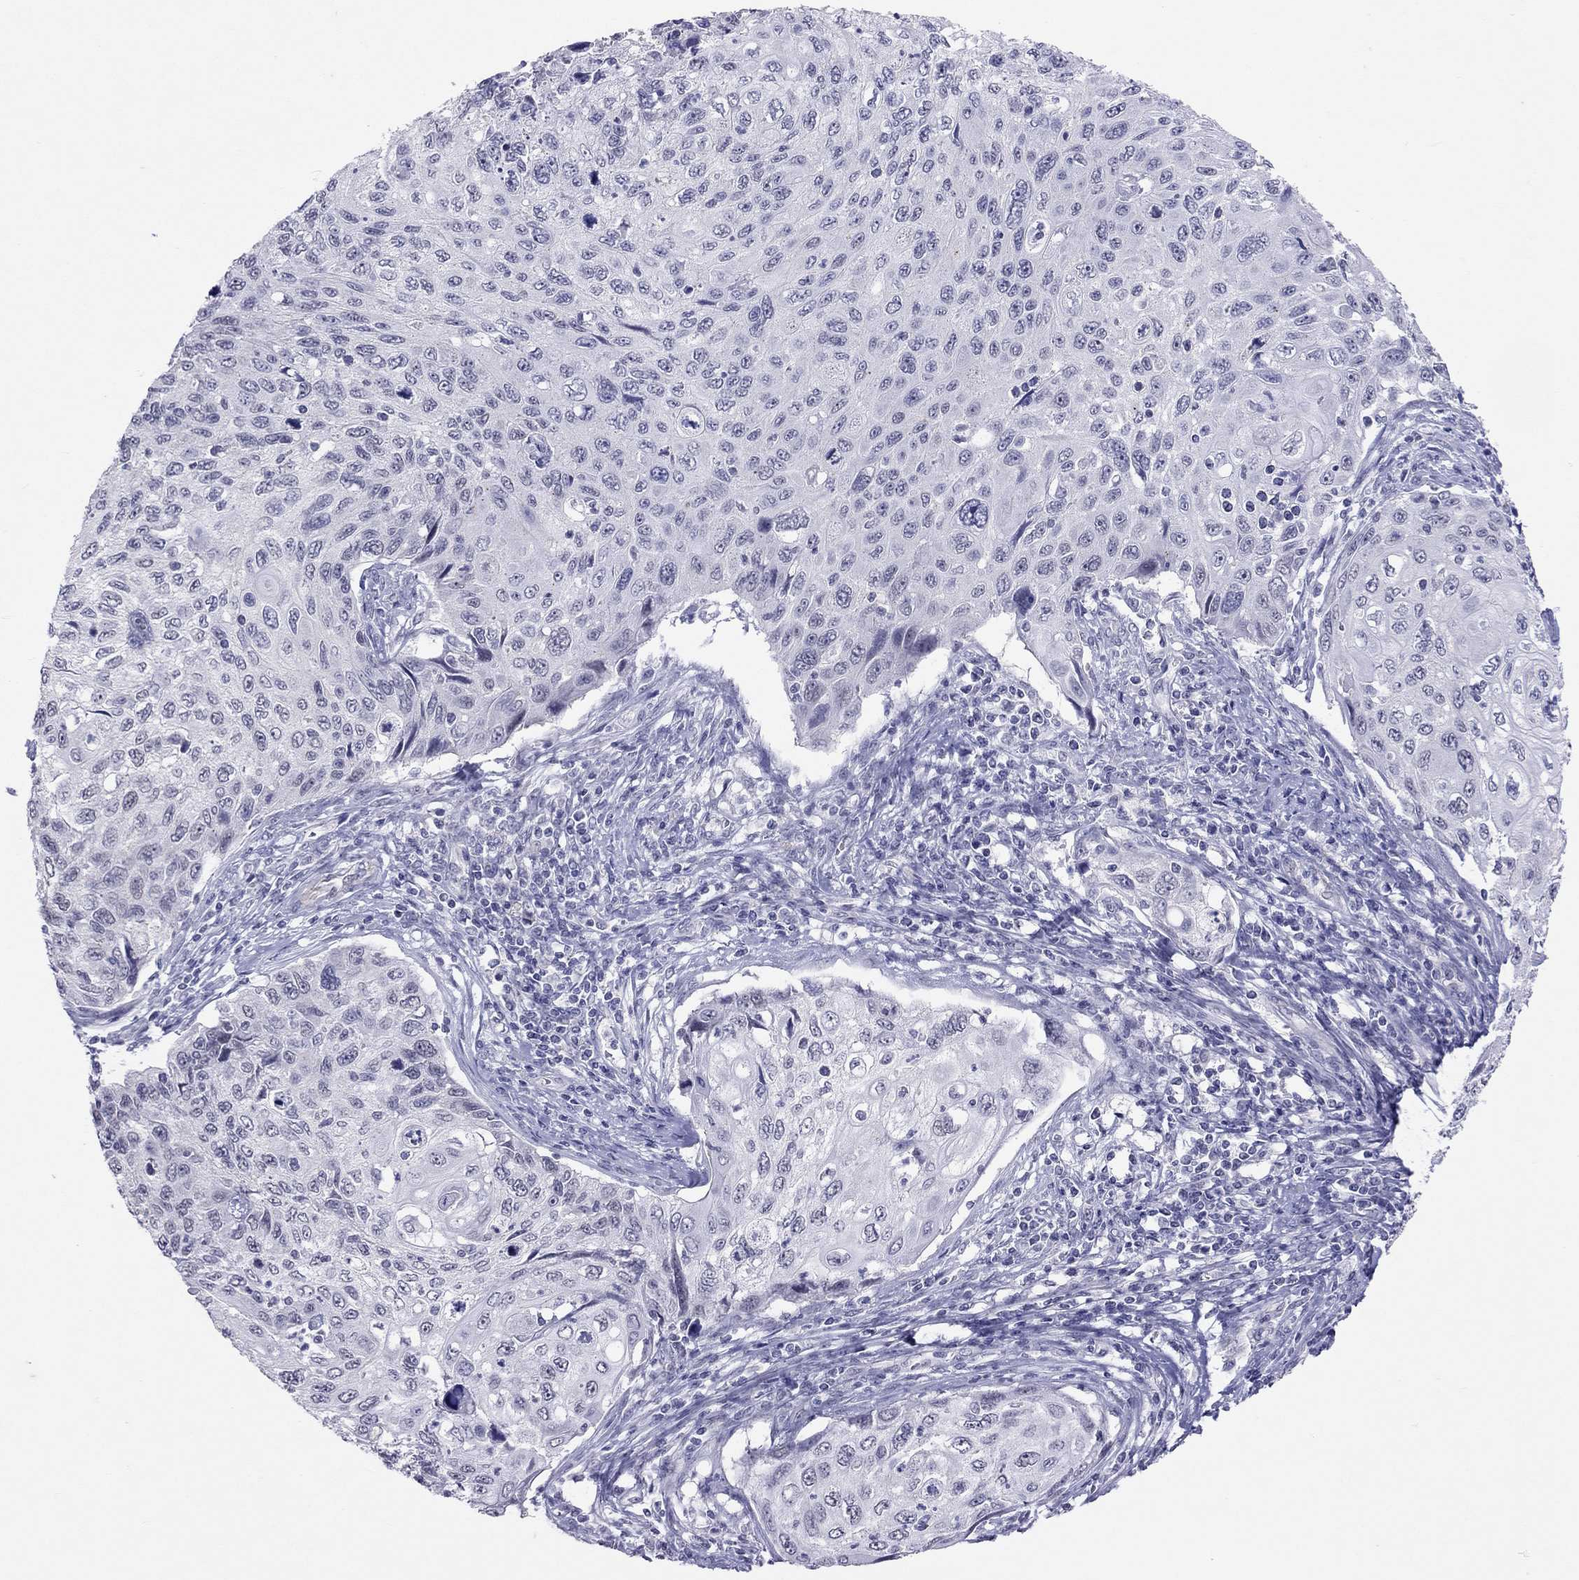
{"staining": {"intensity": "negative", "quantity": "none", "location": "none"}, "tissue": "cervical cancer", "cell_type": "Tumor cells", "image_type": "cancer", "snomed": [{"axis": "morphology", "description": "Squamous cell carcinoma, NOS"}, {"axis": "topography", "description": "Cervix"}], "caption": "High magnification brightfield microscopy of cervical cancer stained with DAB (3,3'-diaminobenzidine) (brown) and counterstained with hematoxylin (blue): tumor cells show no significant staining. (DAB immunohistochemistry (IHC) with hematoxylin counter stain).", "gene": "JHY", "patient": {"sex": "female", "age": 70}}